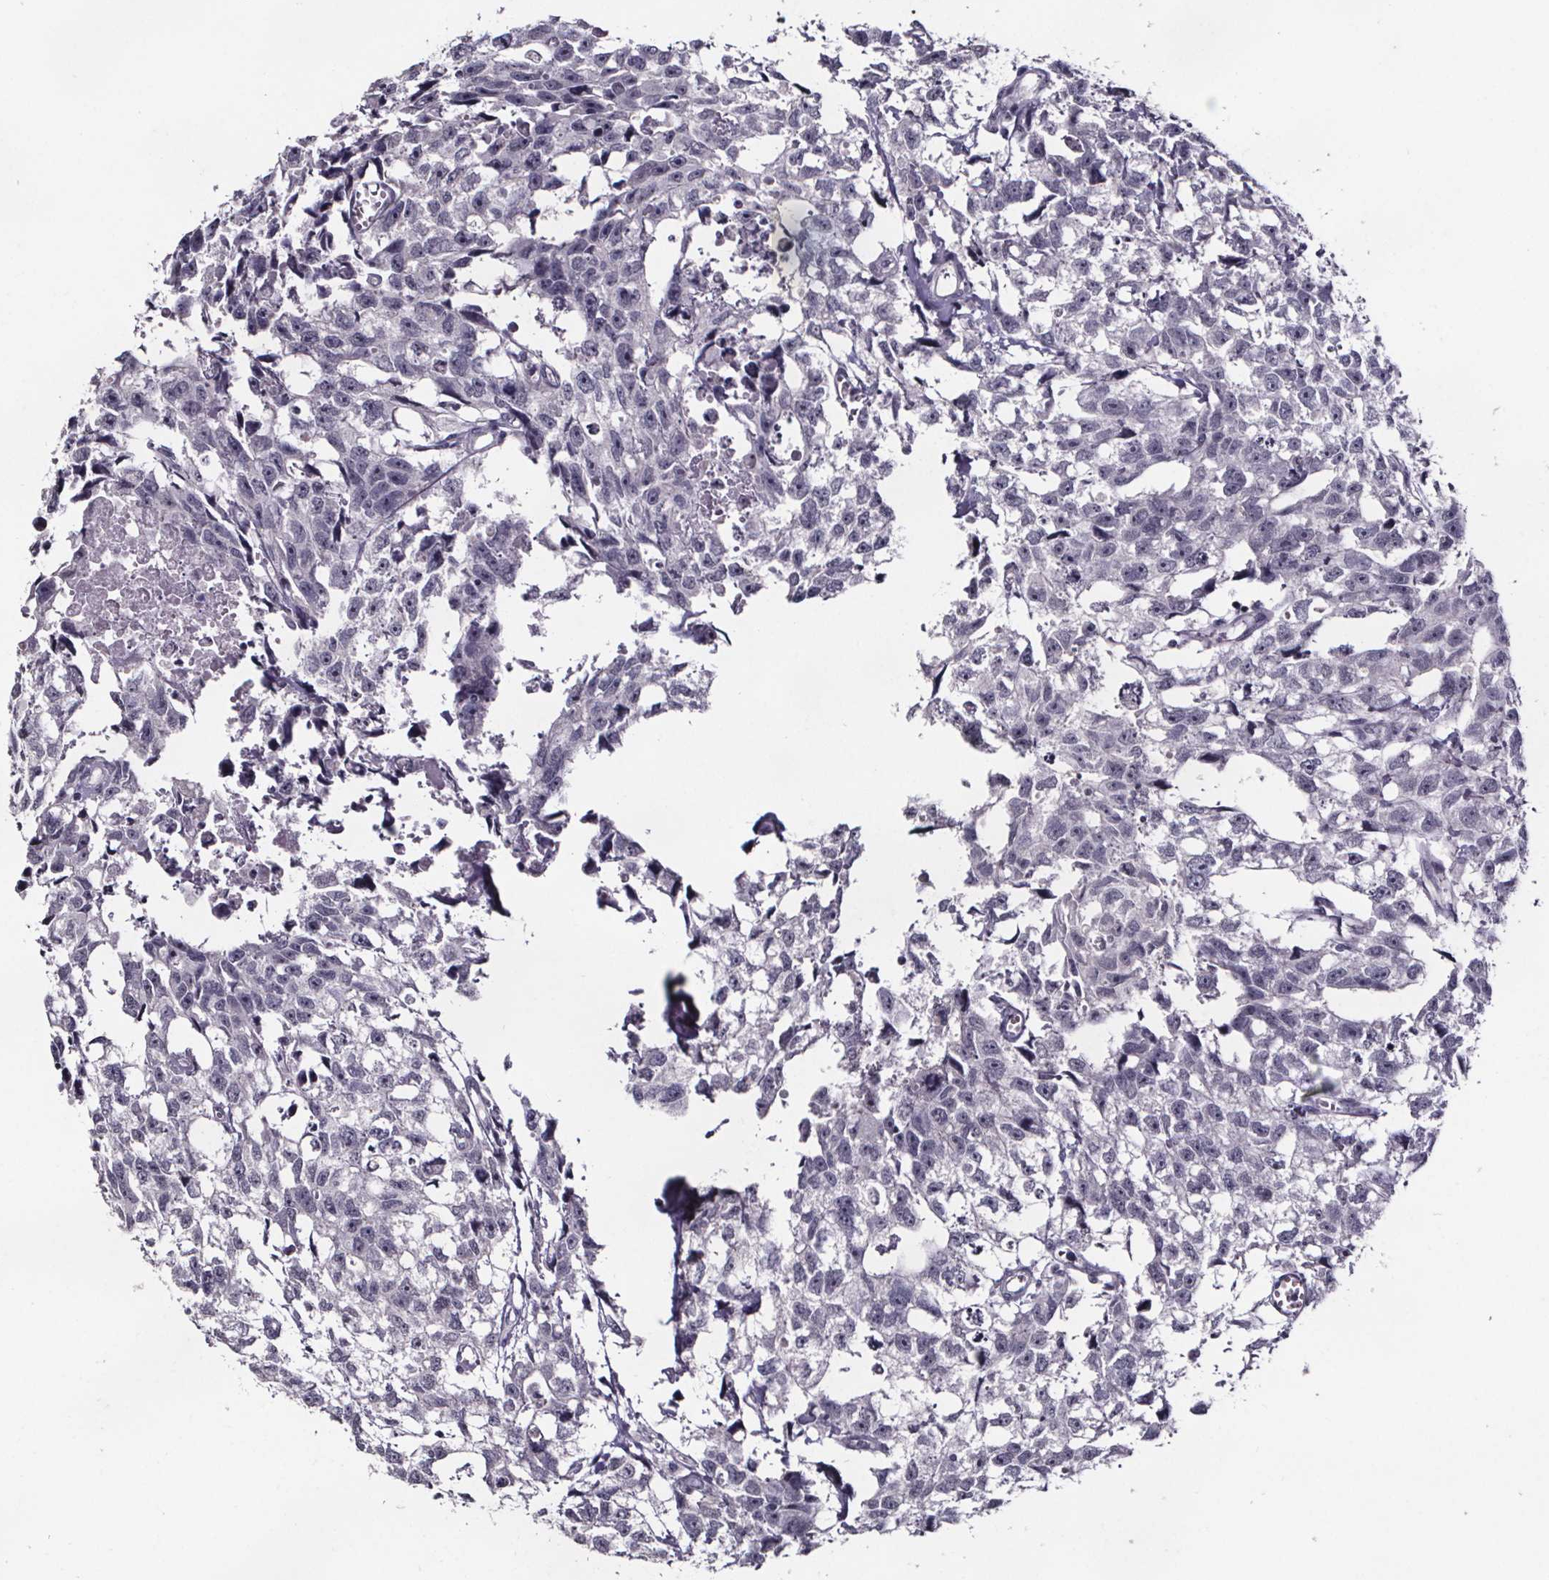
{"staining": {"intensity": "negative", "quantity": "none", "location": "none"}, "tissue": "testis cancer", "cell_type": "Tumor cells", "image_type": "cancer", "snomed": [{"axis": "morphology", "description": "Carcinoma, Embryonal, NOS"}, {"axis": "morphology", "description": "Teratoma, malignant, NOS"}, {"axis": "topography", "description": "Testis"}], "caption": "This is an immunohistochemistry photomicrograph of human testis cancer (malignant teratoma). There is no staining in tumor cells.", "gene": "AR", "patient": {"sex": "male", "age": 44}}